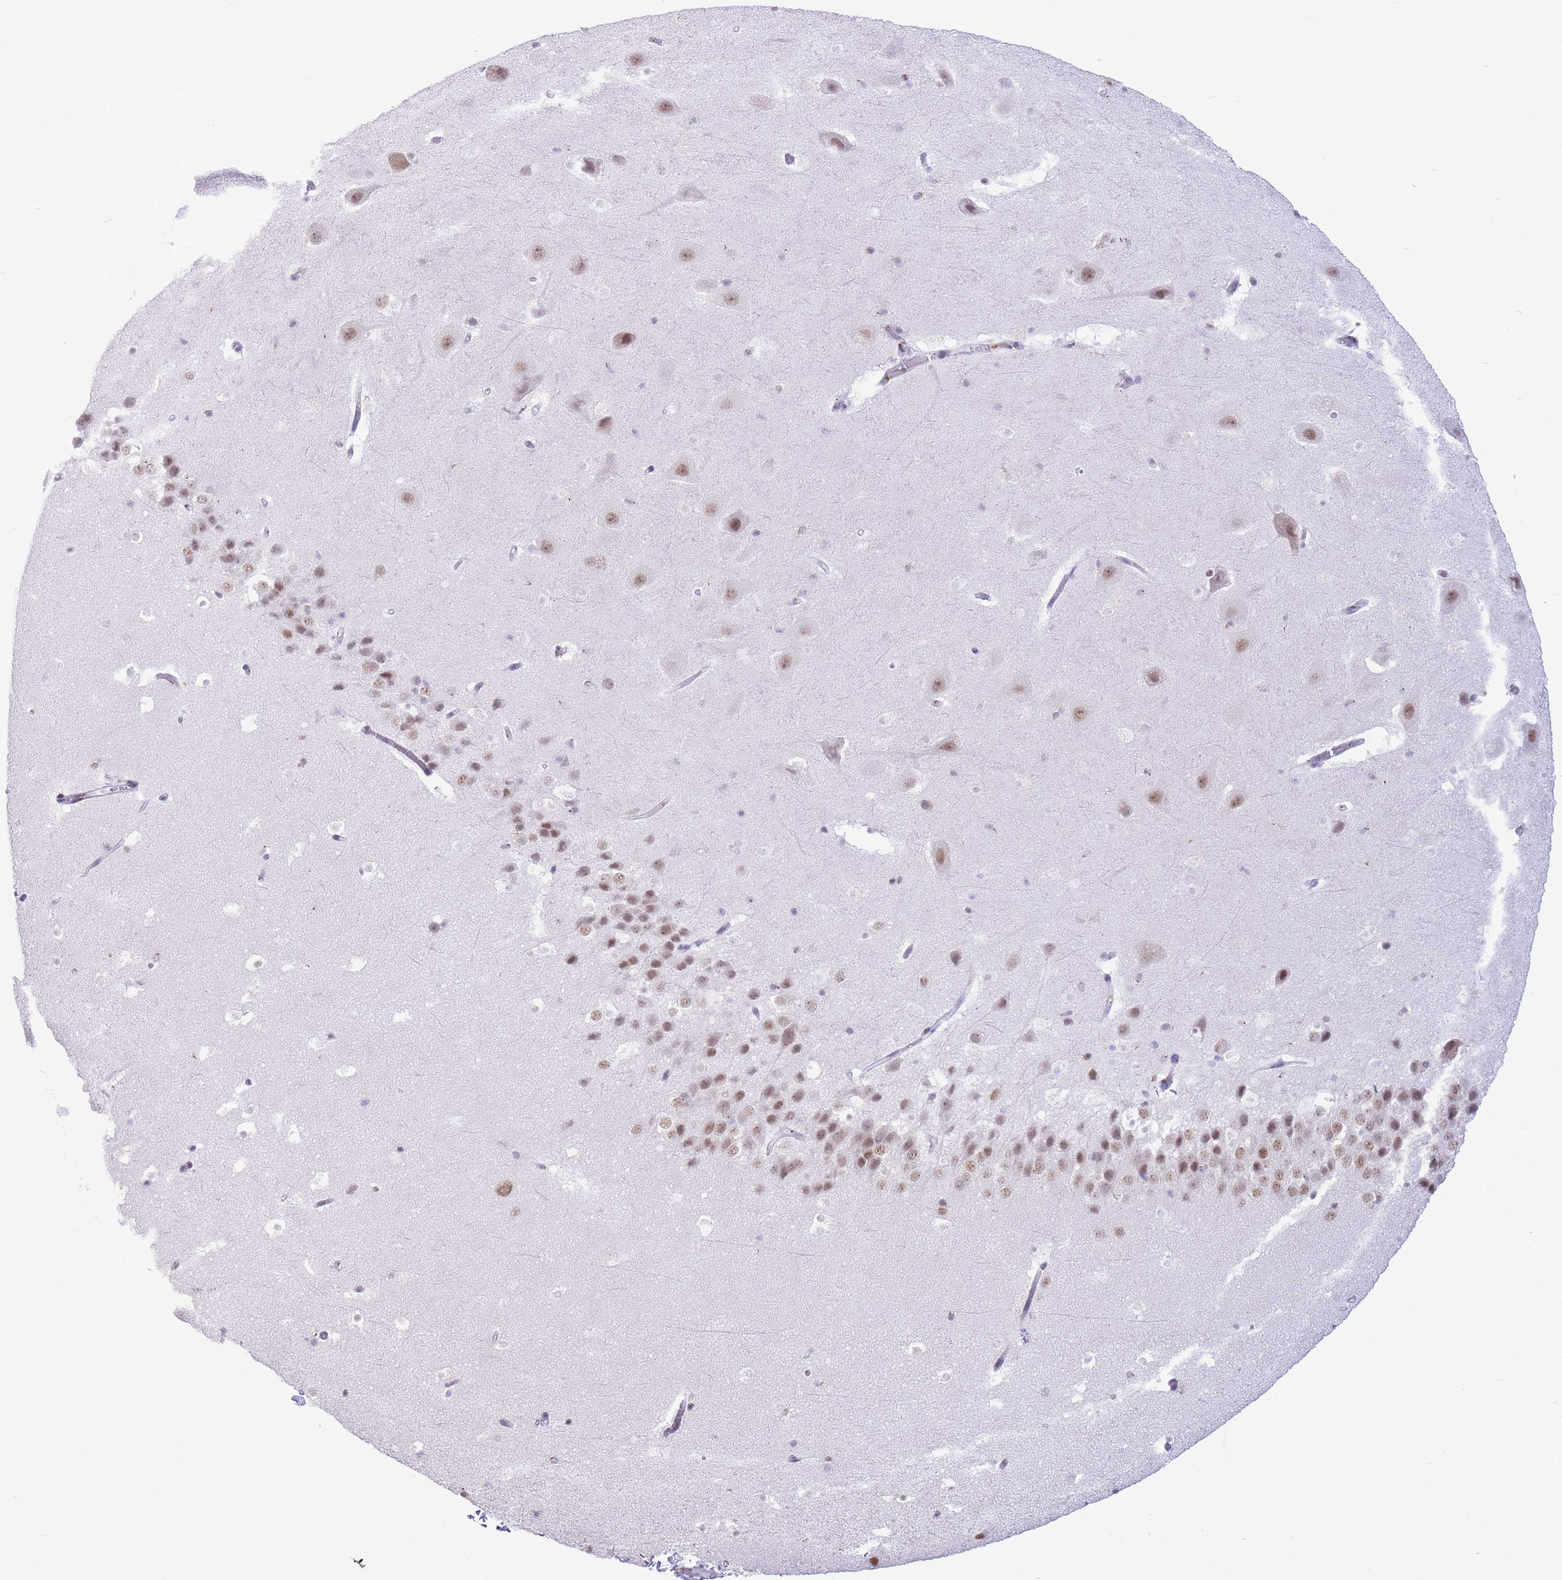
{"staining": {"intensity": "negative", "quantity": "none", "location": "none"}, "tissue": "hippocampus", "cell_type": "Glial cells", "image_type": "normal", "snomed": [{"axis": "morphology", "description": "Normal tissue, NOS"}, {"axis": "topography", "description": "Hippocampus"}], "caption": "This micrograph is of benign hippocampus stained with immunohistochemistry (IHC) to label a protein in brown with the nuclei are counter-stained blue. There is no positivity in glial cells.", "gene": "INO80C", "patient": {"sex": "male", "age": 37}}